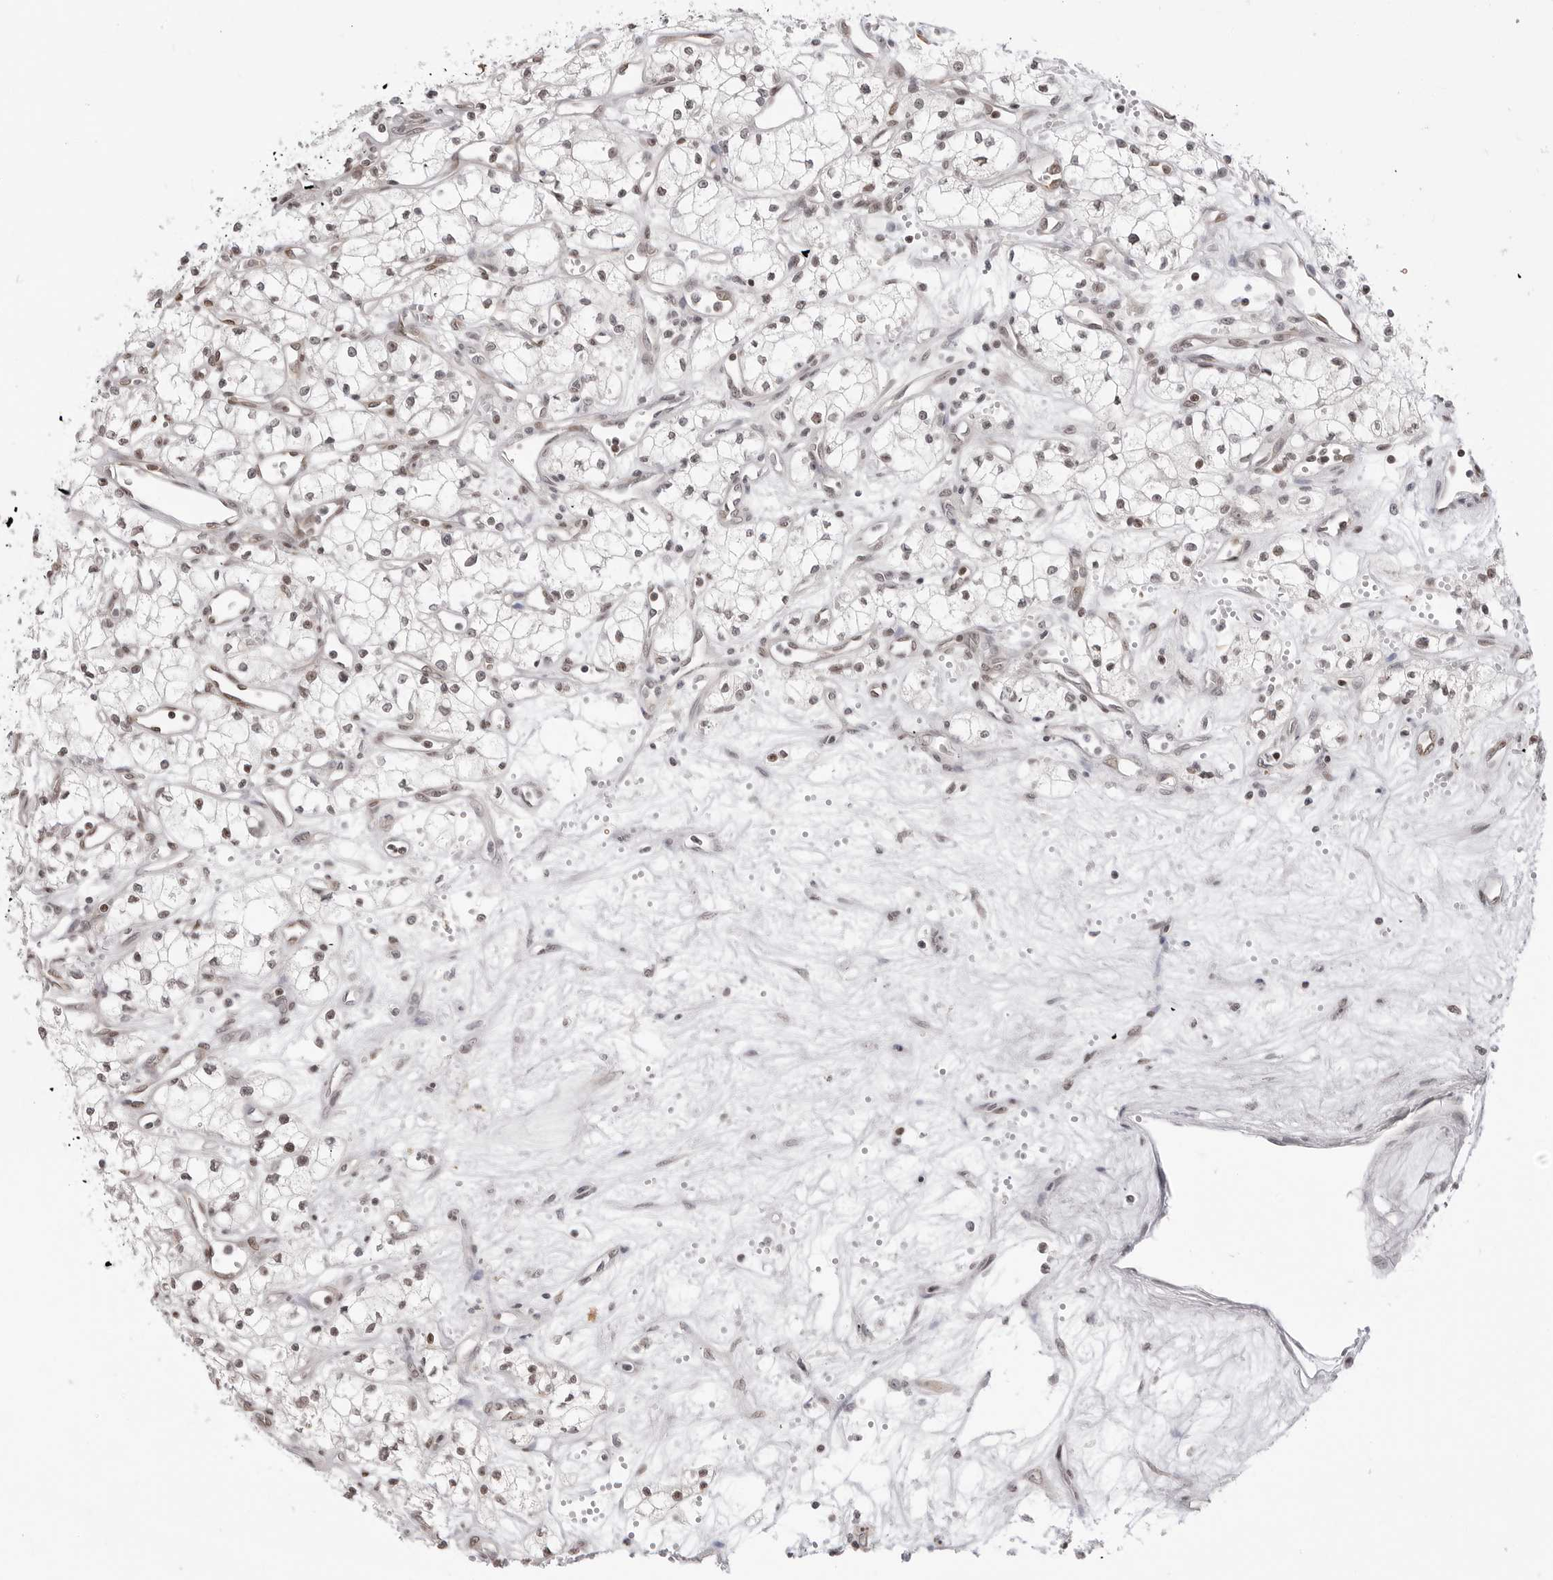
{"staining": {"intensity": "weak", "quantity": "25%-75%", "location": "nuclear"}, "tissue": "renal cancer", "cell_type": "Tumor cells", "image_type": "cancer", "snomed": [{"axis": "morphology", "description": "Adenocarcinoma, NOS"}, {"axis": "topography", "description": "Kidney"}], "caption": "Weak nuclear positivity for a protein is seen in approximately 25%-75% of tumor cells of renal adenocarcinoma using immunohistochemistry (IHC).", "gene": "C8orf33", "patient": {"sex": "male", "age": 59}}